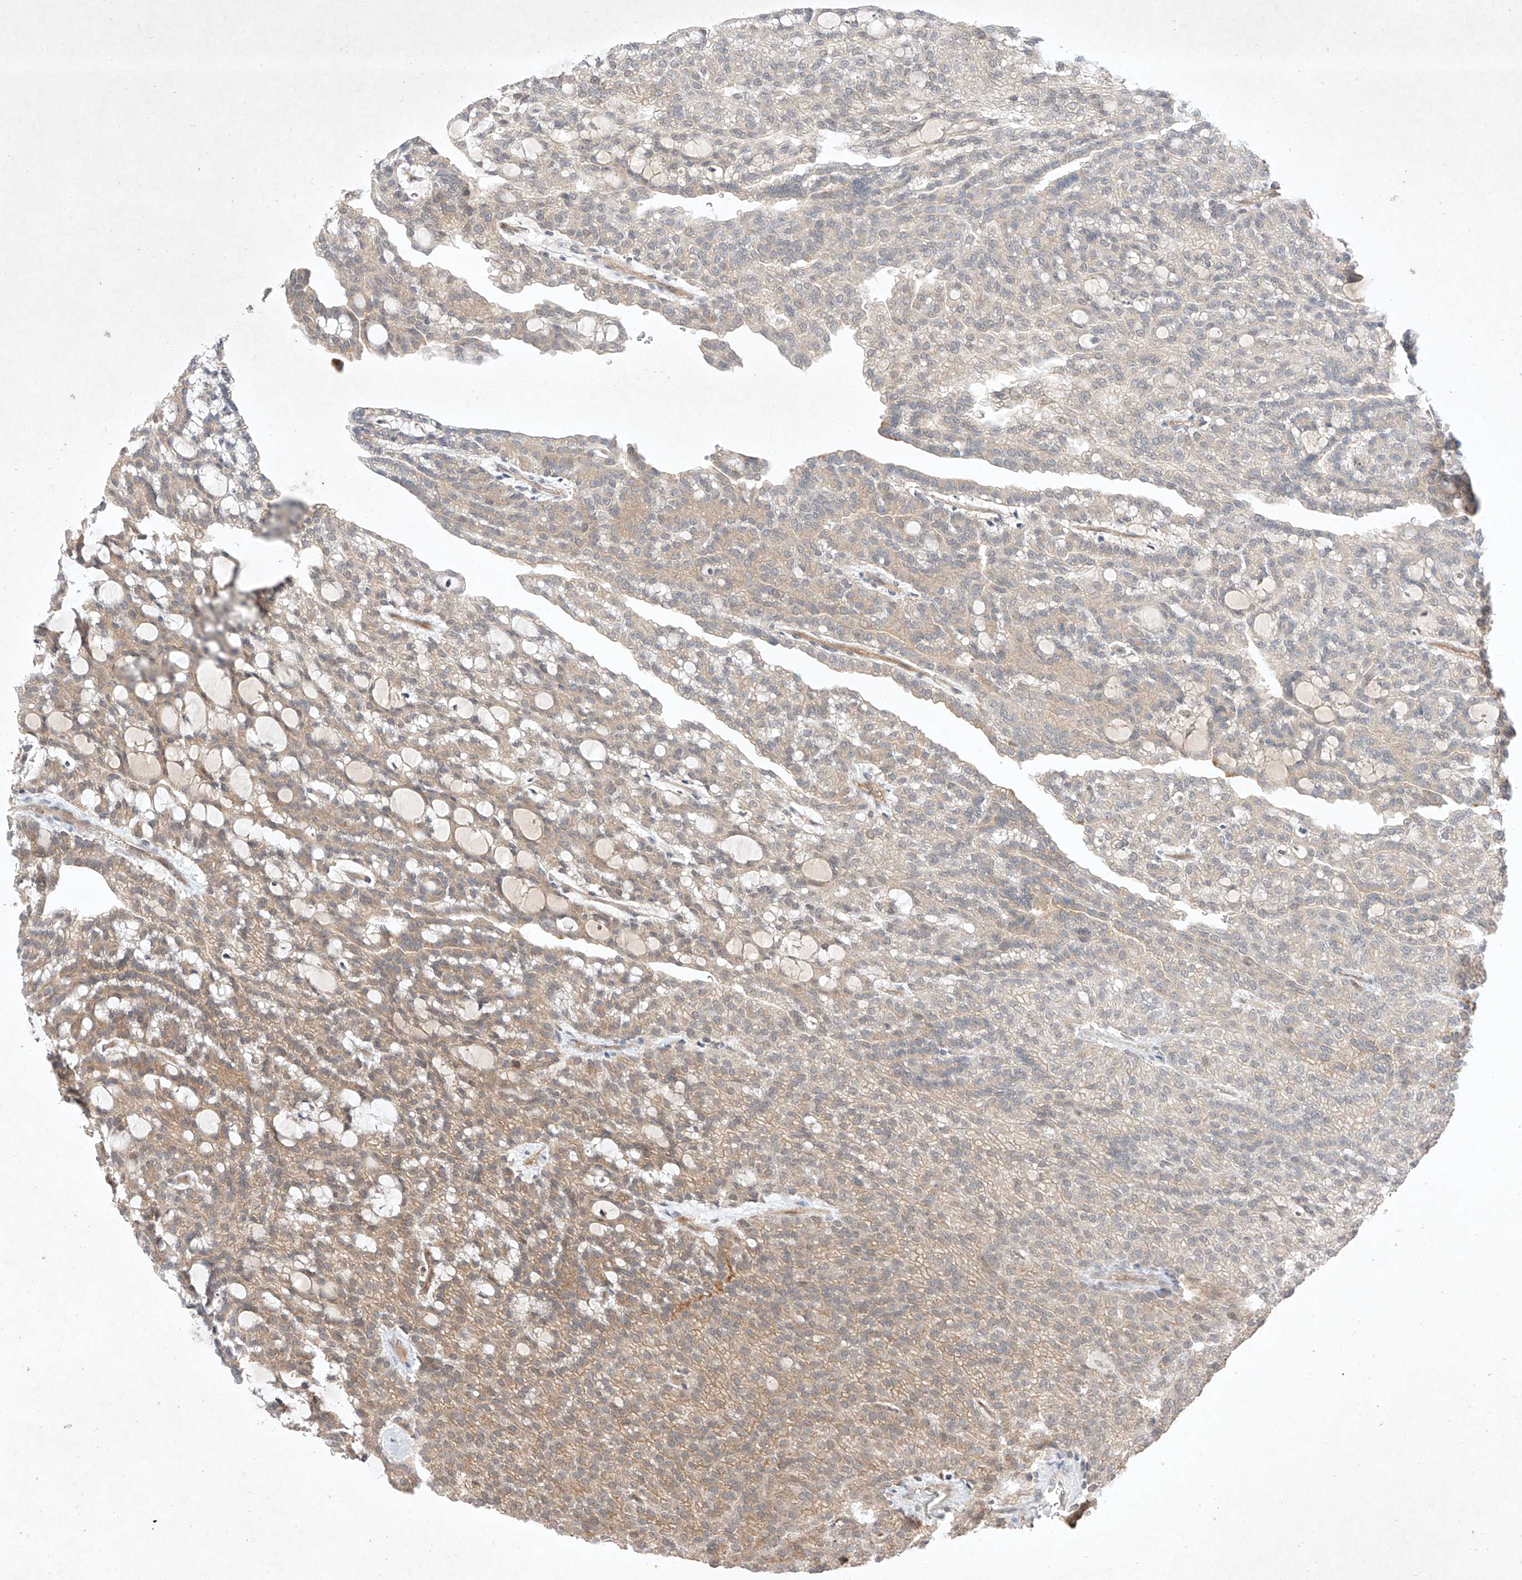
{"staining": {"intensity": "weak", "quantity": "25%-75%", "location": "cytoplasmic/membranous"}, "tissue": "renal cancer", "cell_type": "Tumor cells", "image_type": "cancer", "snomed": [{"axis": "morphology", "description": "Adenocarcinoma, NOS"}, {"axis": "topography", "description": "Kidney"}], "caption": "DAB immunohistochemical staining of human adenocarcinoma (renal) reveals weak cytoplasmic/membranous protein expression in approximately 25%-75% of tumor cells.", "gene": "ZNF124", "patient": {"sex": "male", "age": 63}}